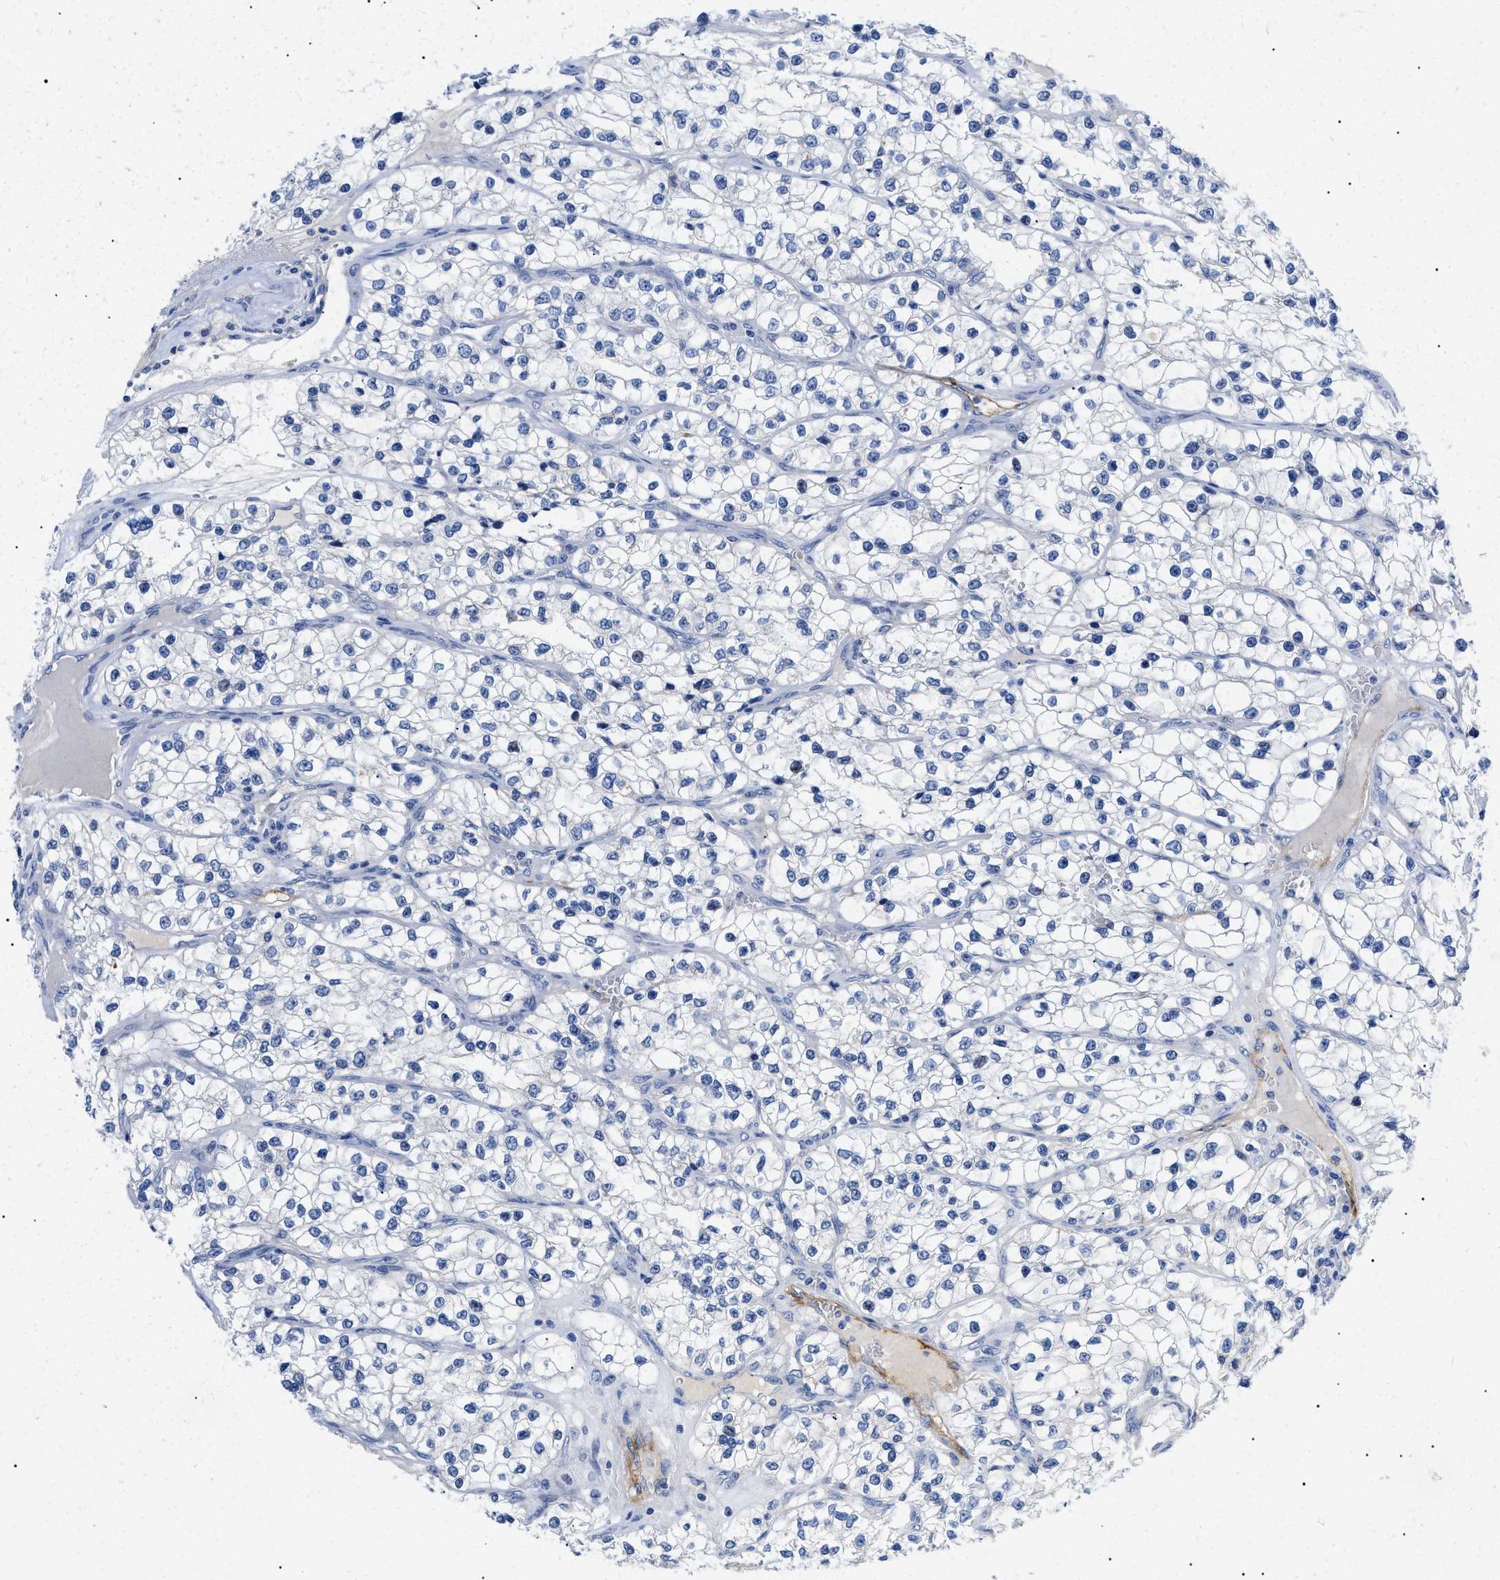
{"staining": {"intensity": "negative", "quantity": "none", "location": "none"}, "tissue": "renal cancer", "cell_type": "Tumor cells", "image_type": "cancer", "snomed": [{"axis": "morphology", "description": "Adenocarcinoma, NOS"}, {"axis": "topography", "description": "Kidney"}], "caption": "Protein analysis of renal cancer (adenocarcinoma) shows no significant expression in tumor cells.", "gene": "ACKR1", "patient": {"sex": "female", "age": 57}}